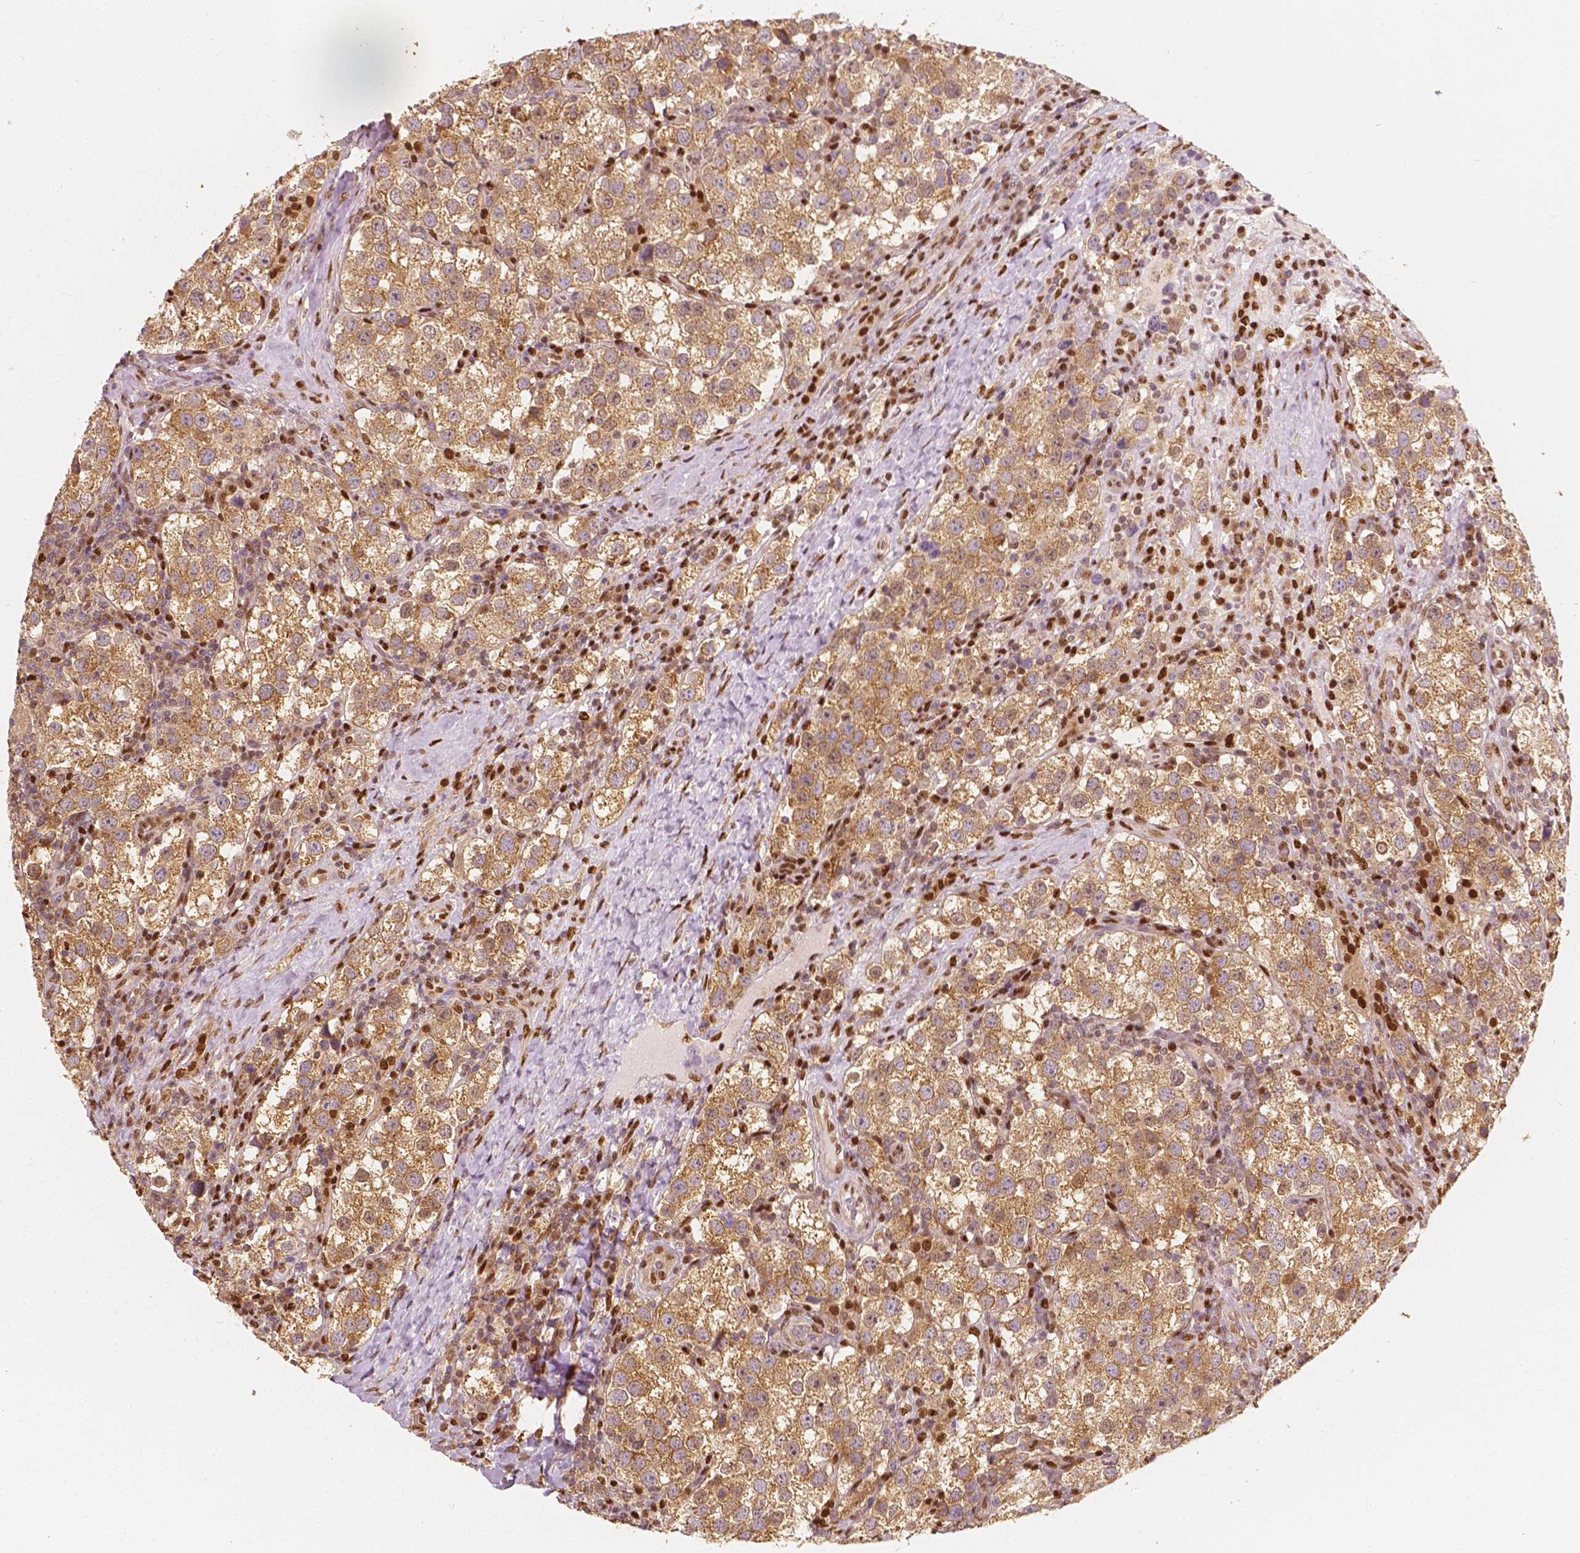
{"staining": {"intensity": "moderate", "quantity": ">75%", "location": "cytoplasmic/membranous"}, "tissue": "testis cancer", "cell_type": "Tumor cells", "image_type": "cancer", "snomed": [{"axis": "morphology", "description": "Seminoma, NOS"}, {"axis": "topography", "description": "Testis"}], "caption": "About >75% of tumor cells in testis cancer (seminoma) display moderate cytoplasmic/membranous protein expression as visualized by brown immunohistochemical staining.", "gene": "TBC1D17", "patient": {"sex": "male", "age": 37}}